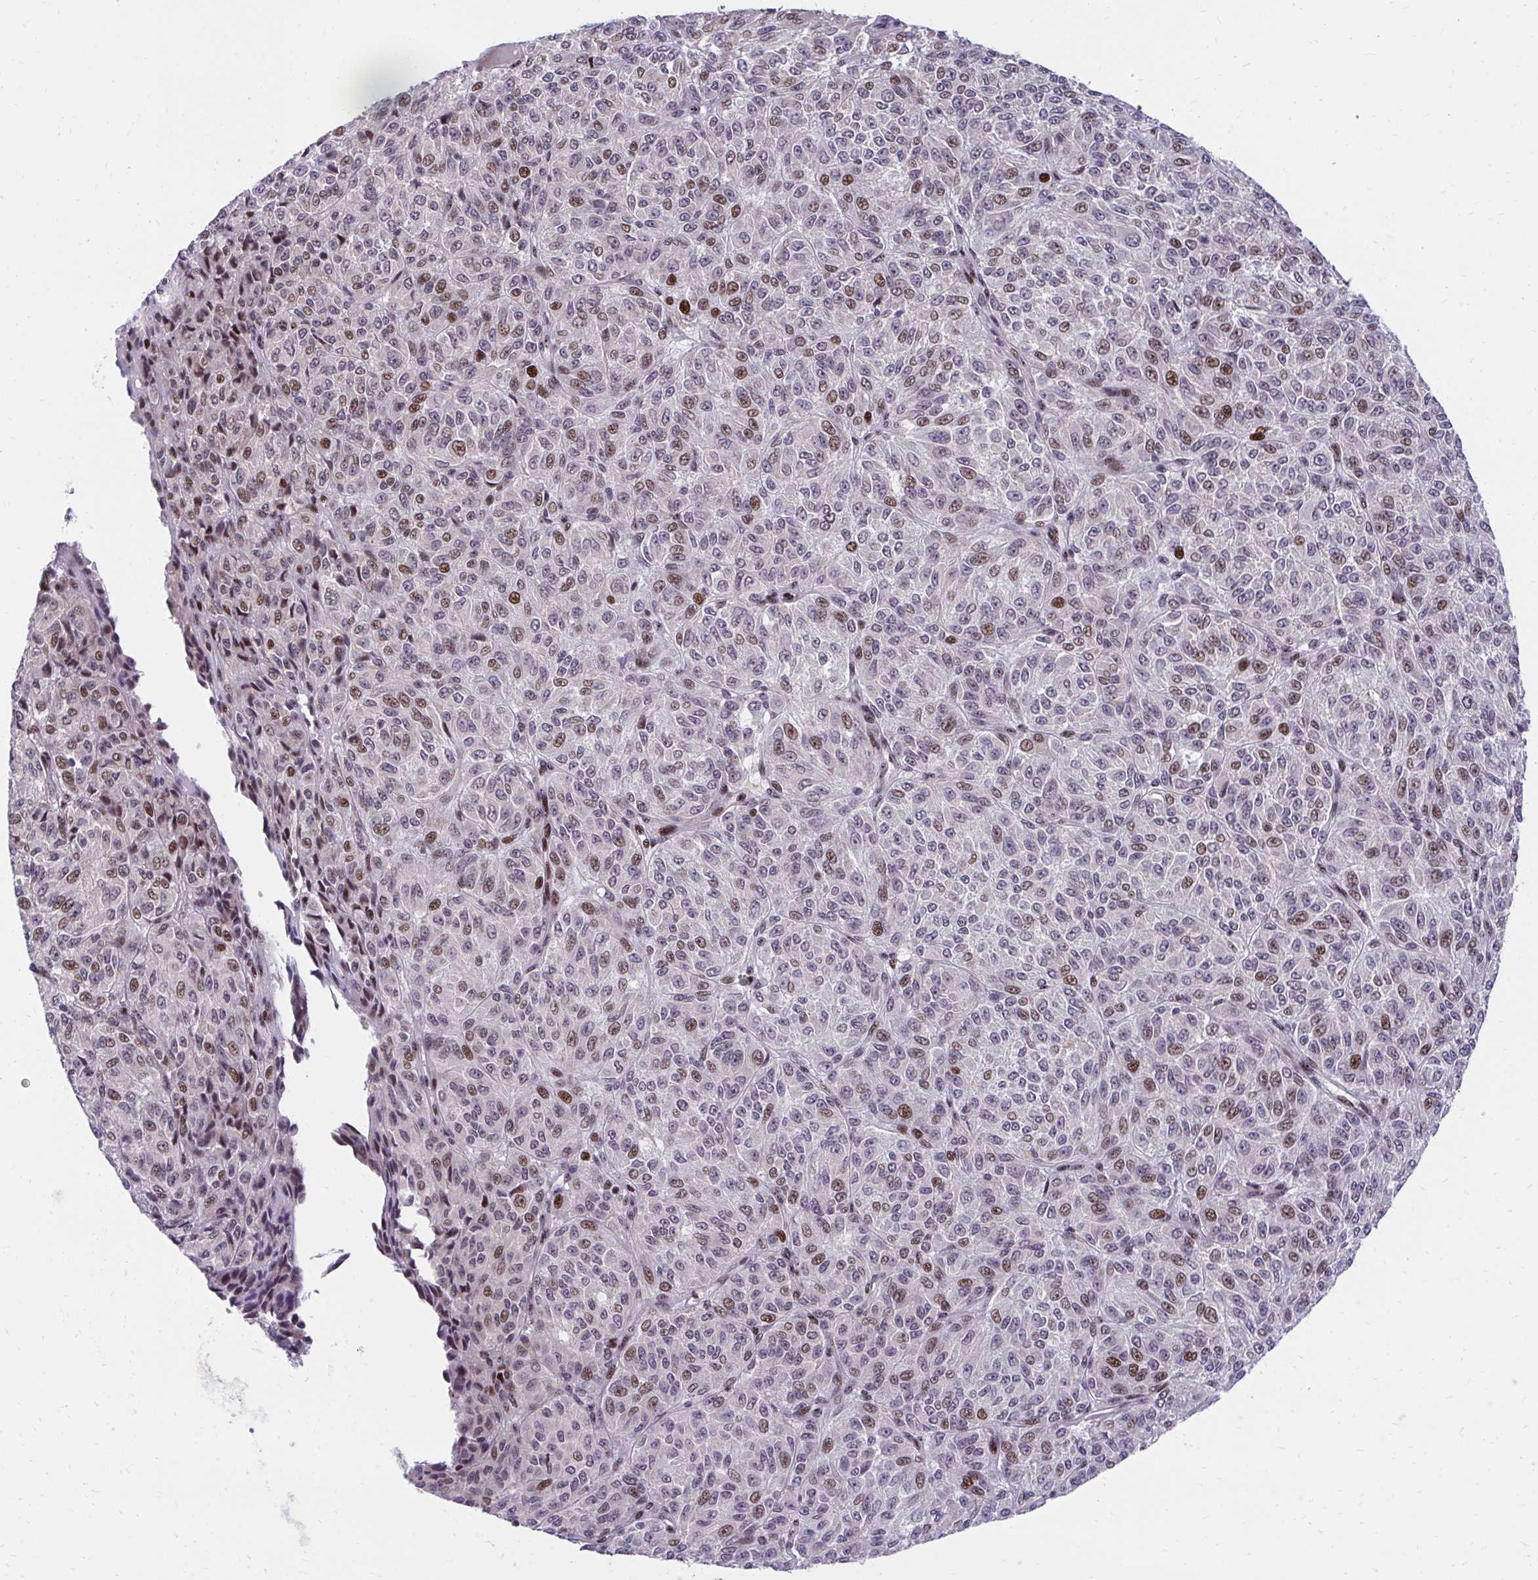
{"staining": {"intensity": "moderate", "quantity": "25%-75%", "location": "nuclear"}, "tissue": "melanoma", "cell_type": "Tumor cells", "image_type": "cancer", "snomed": [{"axis": "morphology", "description": "Malignant melanoma, Metastatic site"}, {"axis": "topography", "description": "Brain"}], "caption": "Immunohistochemical staining of melanoma shows medium levels of moderate nuclear expression in about 25%-75% of tumor cells. (DAB (3,3'-diaminobenzidine) IHC, brown staining for protein, blue staining for nuclei).", "gene": "HOXA4", "patient": {"sex": "female", "age": 56}}